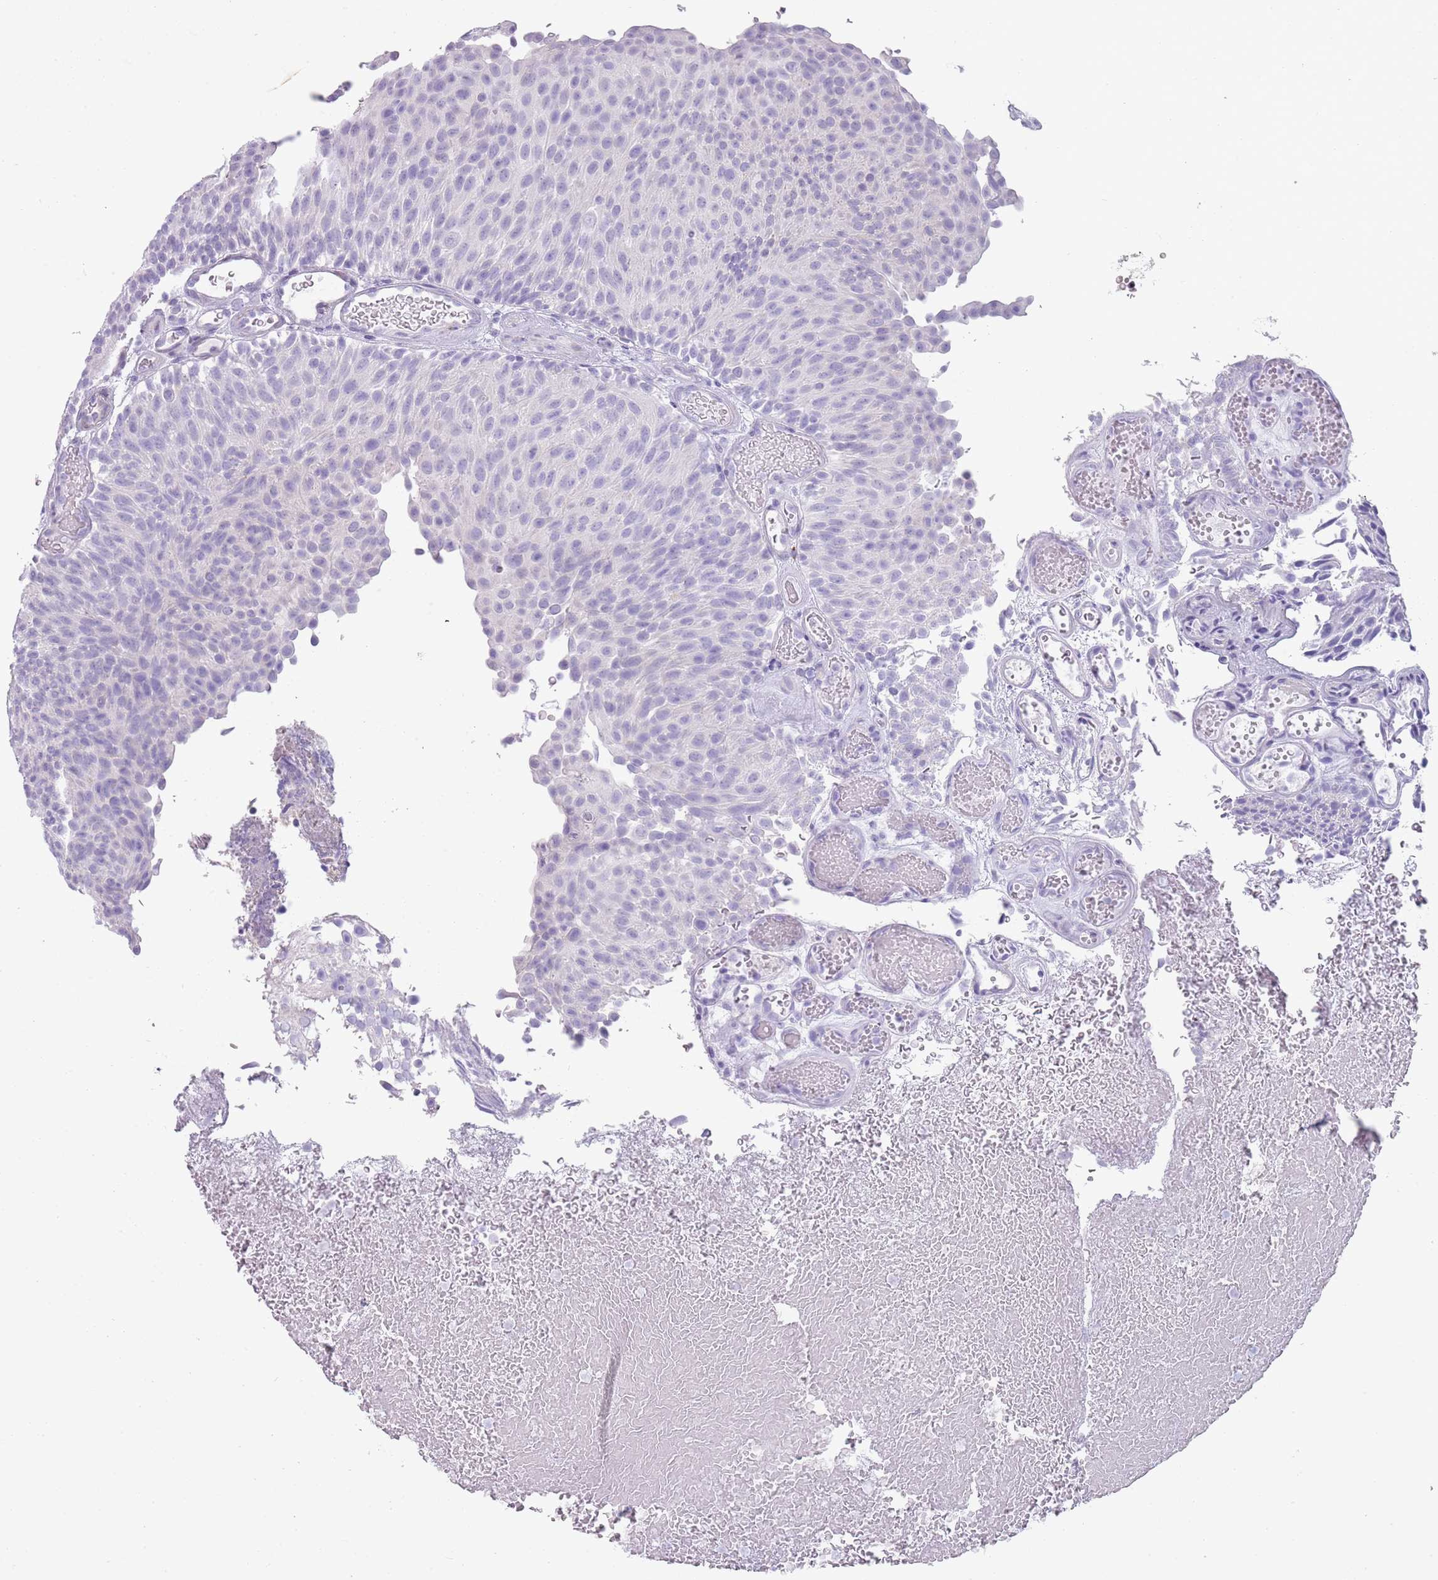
{"staining": {"intensity": "negative", "quantity": "none", "location": "none"}, "tissue": "urothelial cancer", "cell_type": "Tumor cells", "image_type": "cancer", "snomed": [{"axis": "morphology", "description": "Urothelial carcinoma, Low grade"}, {"axis": "topography", "description": "Urinary bladder"}], "caption": "Immunohistochemistry micrograph of neoplastic tissue: urothelial carcinoma (low-grade) stained with DAB (3,3'-diaminobenzidine) demonstrates no significant protein positivity in tumor cells. The staining is performed using DAB (3,3'-diaminobenzidine) brown chromogen with nuclei counter-stained in using hematoxylin.", "gene": "NBPF20", "patient": {"sex": "male", "age": 78}}